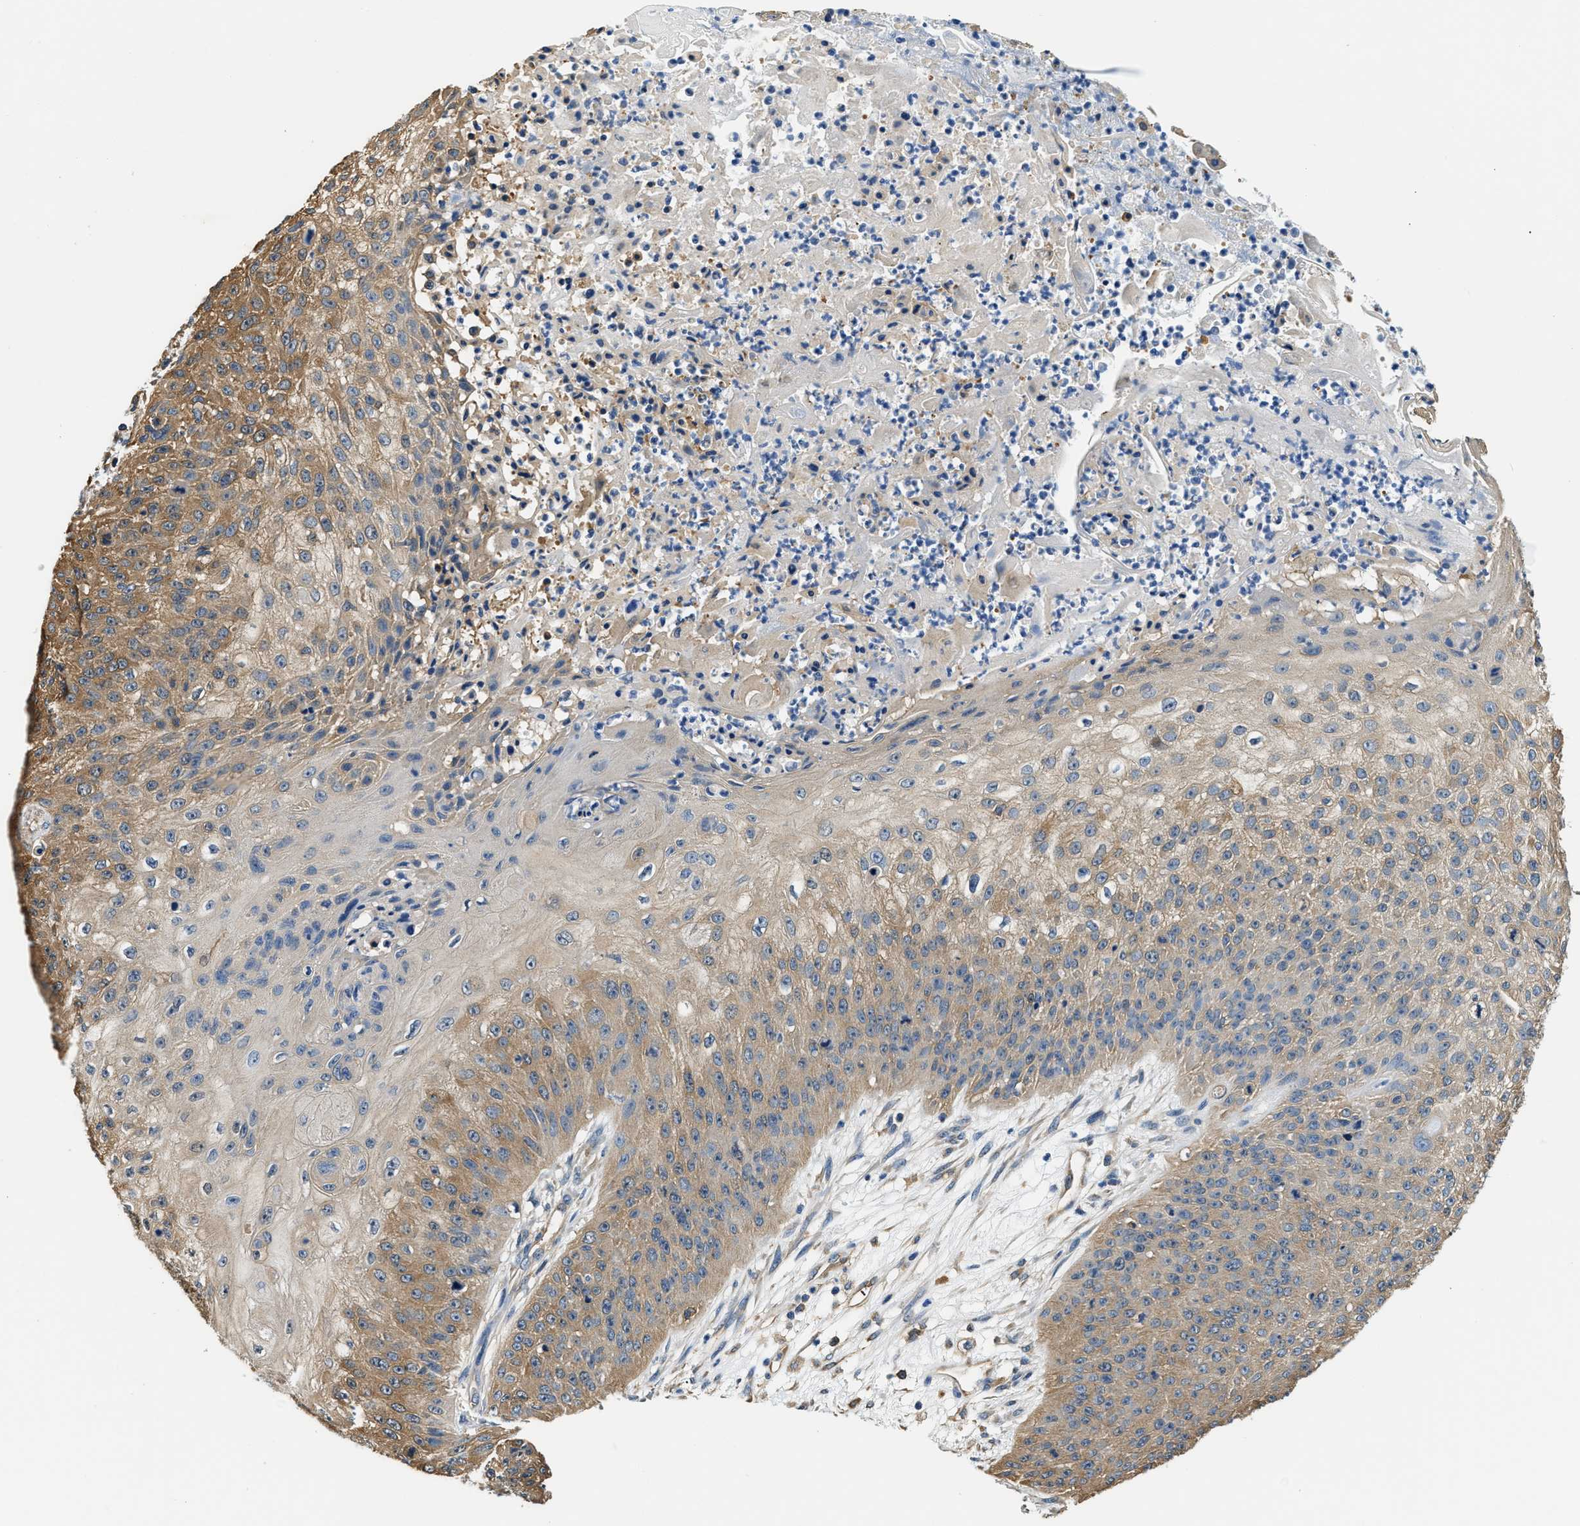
{"staining": {"intensity": "moderate", "quantity": ">75%", "location": "cytoplasmic/membranous"}, "tissue": "skin cancer", "cell_type": "Tumor cells", "image_type": "cancer", "snomed": [{"axis": "morphology", "description": "Squamous cell carcinoma, NOS"}, {"axis": "topography", "description": "Skin"}], "caption": "Immunohistochemical staining of squamous cell carcinoma (skin) displays moderate cytoplasmic/membranous protein positivity in approximately >75% of tumor cells.", "gene": "PPP2R1B", "patient": {"sex": "female", "age": 80}}